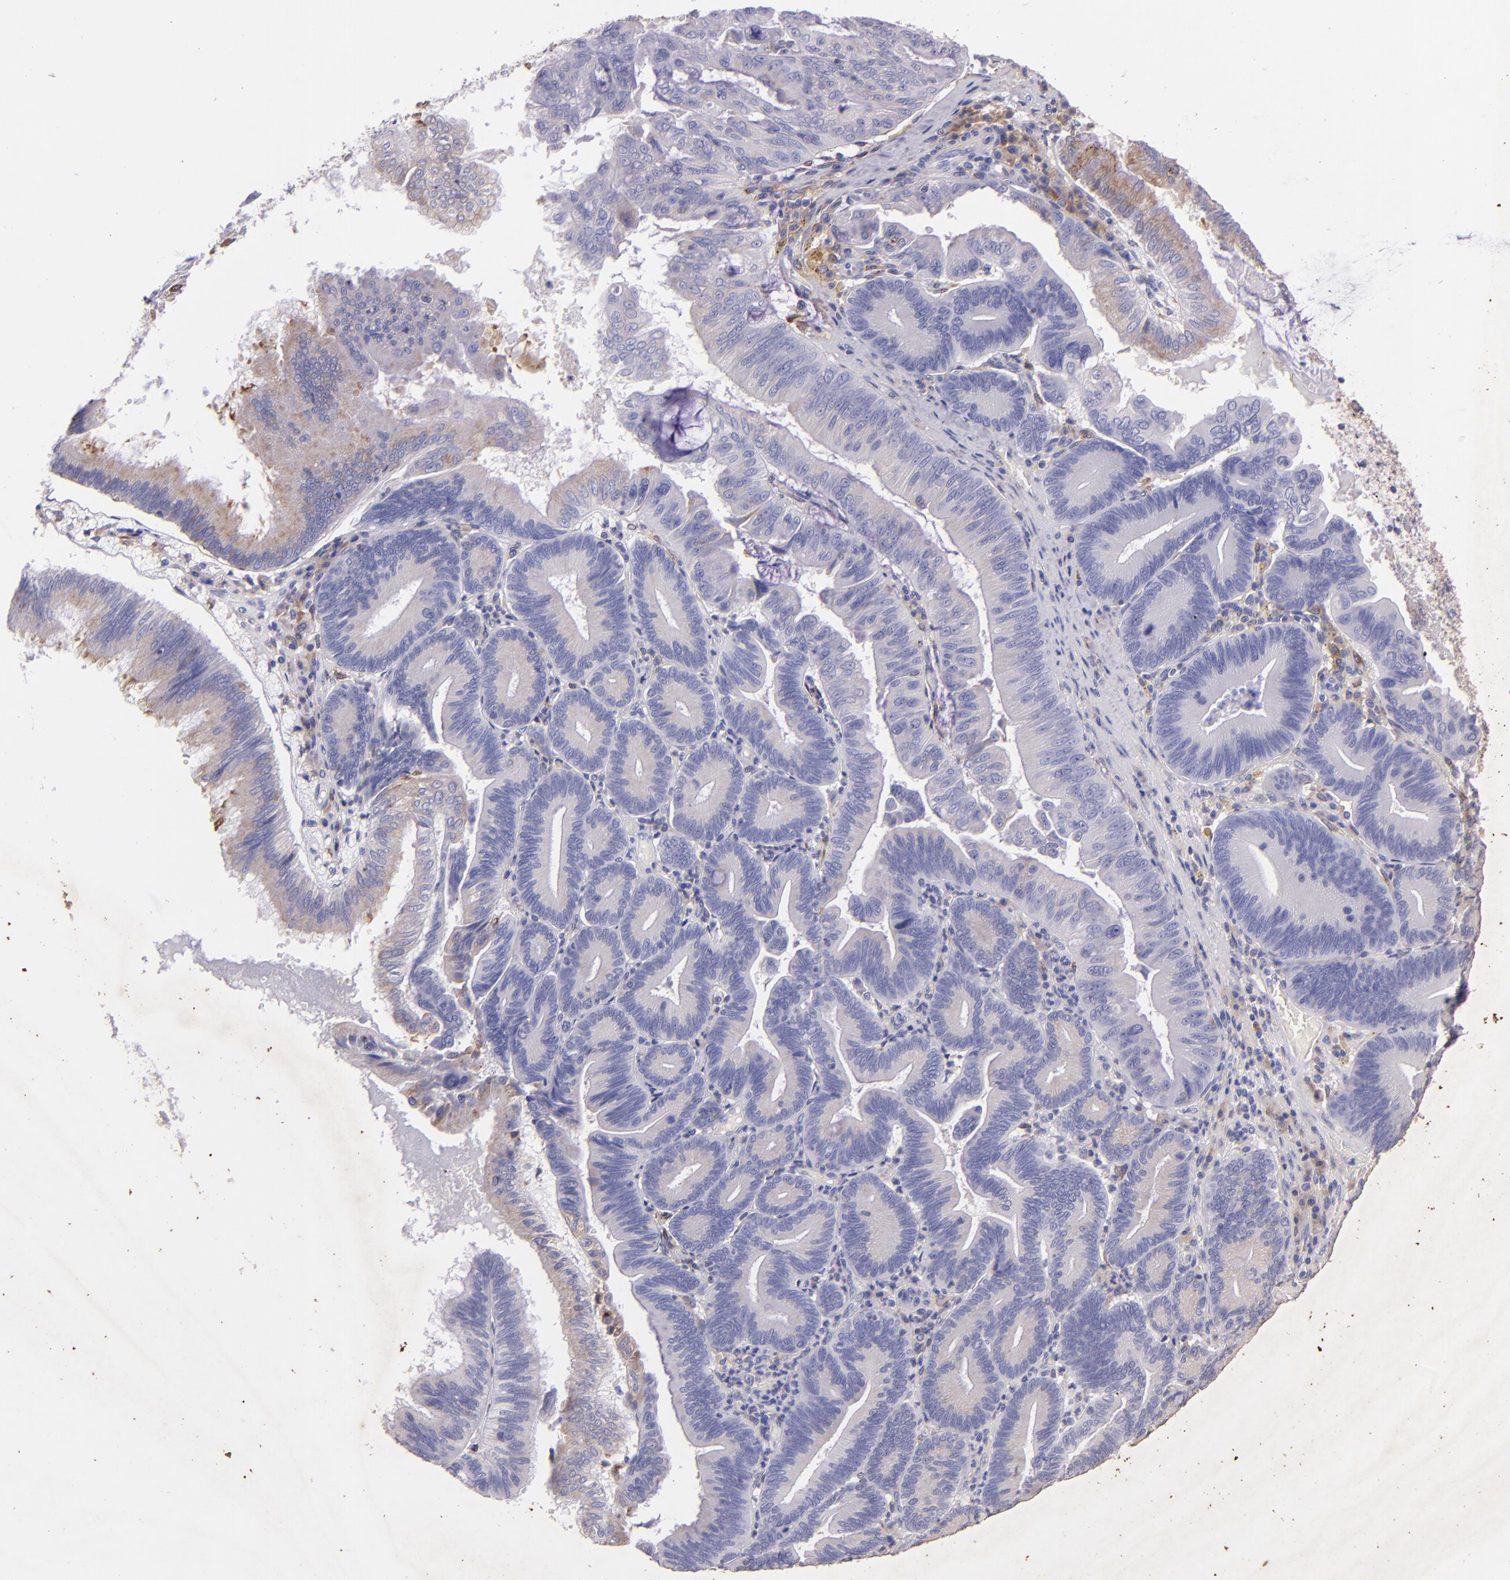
{"staining": {"intensity": "weak", "quantity": "25%-75%", "location": "cytoplasmic/membranous"}, "tissue": "pancreatic cancer", "cell_type": "Tumor cells", "image_type": "cancer", "snomed": [{"axis": "morphology", "description": "Adenocarcinoma, NOS"}, {"axis": "topography", "description": "Pancreas"}], "caption": "Protein staining of adenocarcinoma (pancreatic) tissue shows weak cytoplasmic/membranous staining in approximately 25%-75% of tumor cells.", "gene": "RET", "patient": {"sex": "male", "age": 82}}